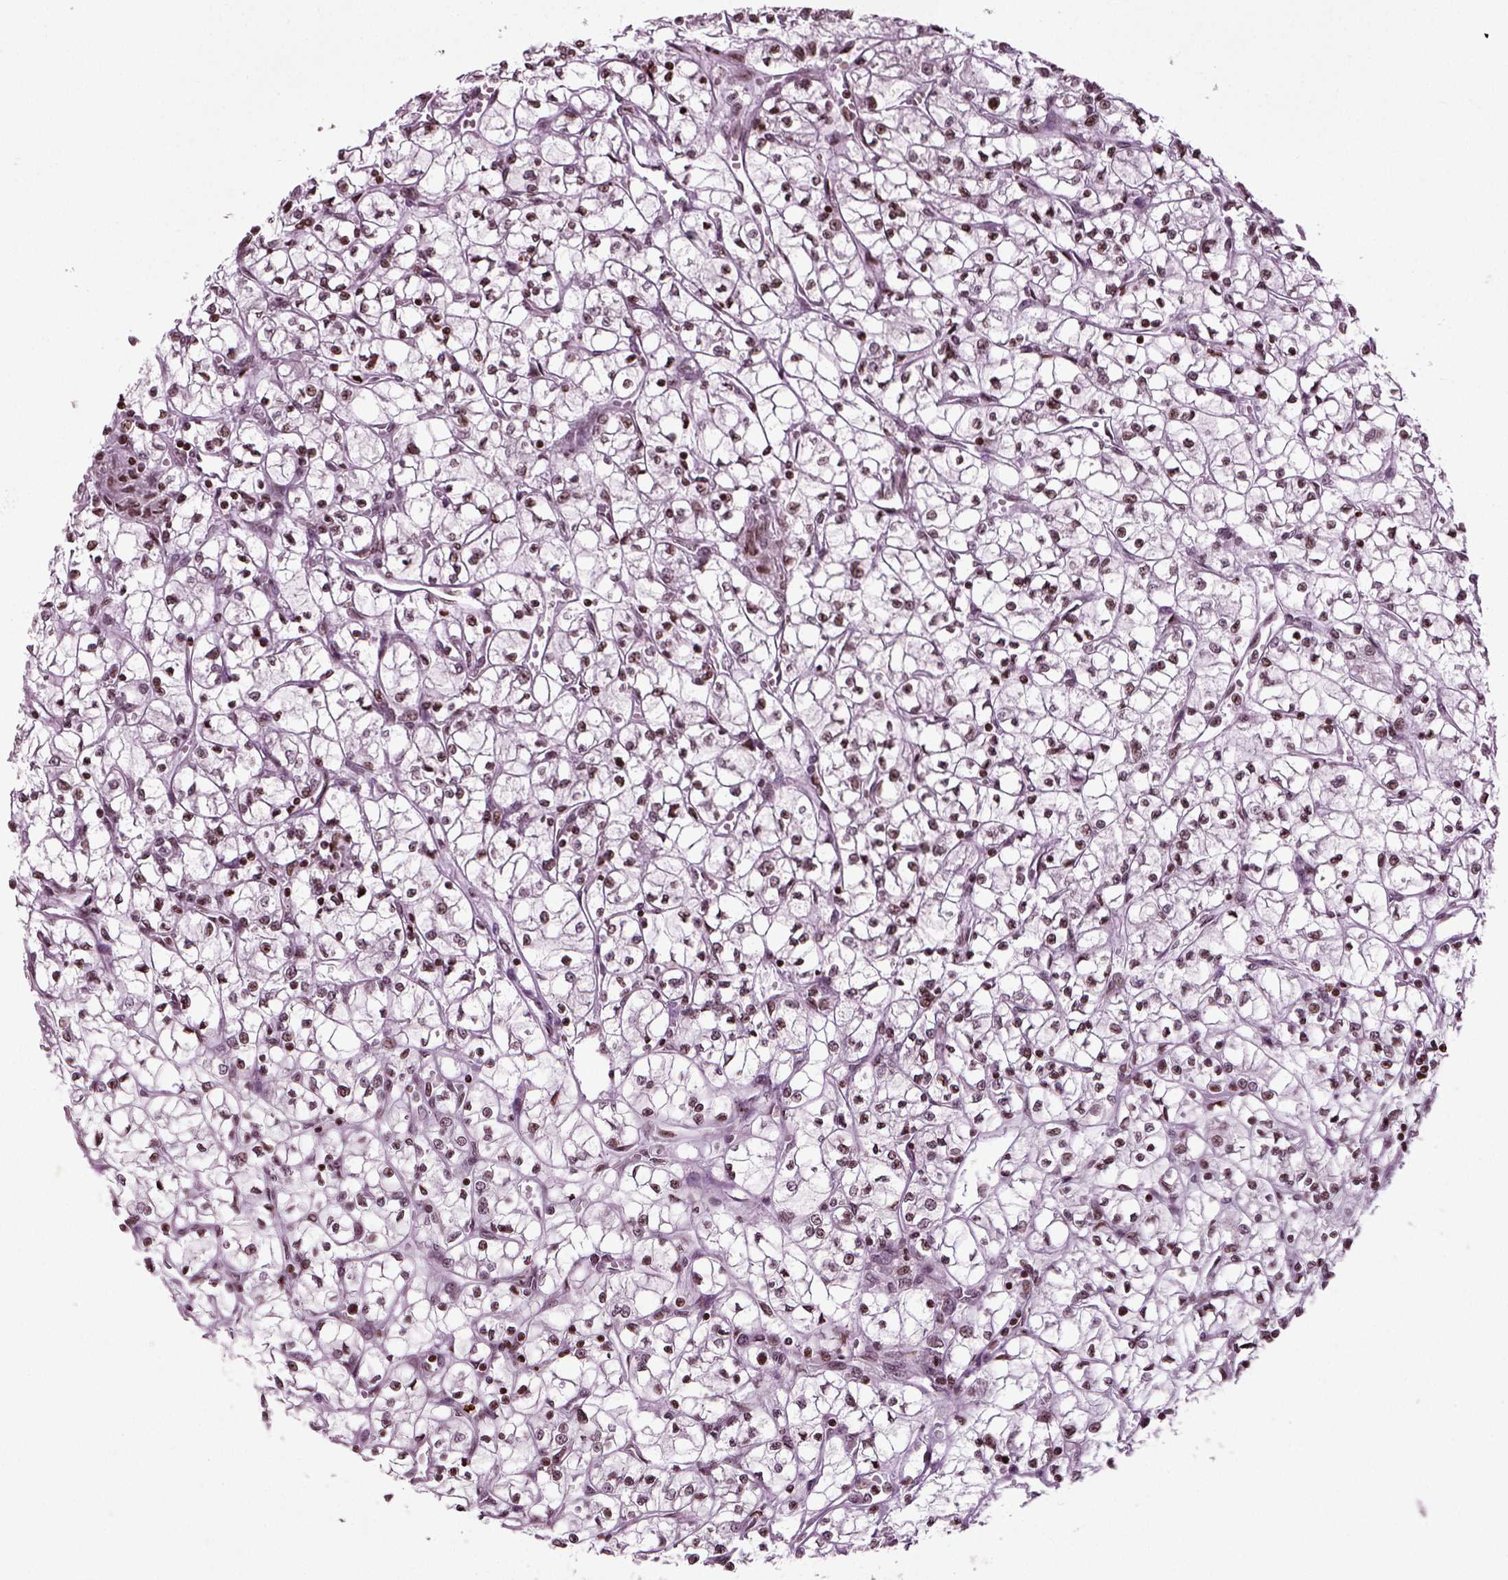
{"staining": {"intensity": "moderate", "quantity": "<25%", "location": "nuclear"}, "tissue": "renal cancer", "cell_type": "Tumor cells", "image_type": "cancer", "snomed": [{"axis": "morphology", "description": "Adenocarcinoma, NOS"}, {"axis": "topography", "description": "Kidney"}], "caption": "A brown stain shows moderate nuclear staining of a protein in adenocarcinoma (renal) tumor cells.", "gene": "HEYL", "patient": {"sex": "female", "age": 64}}